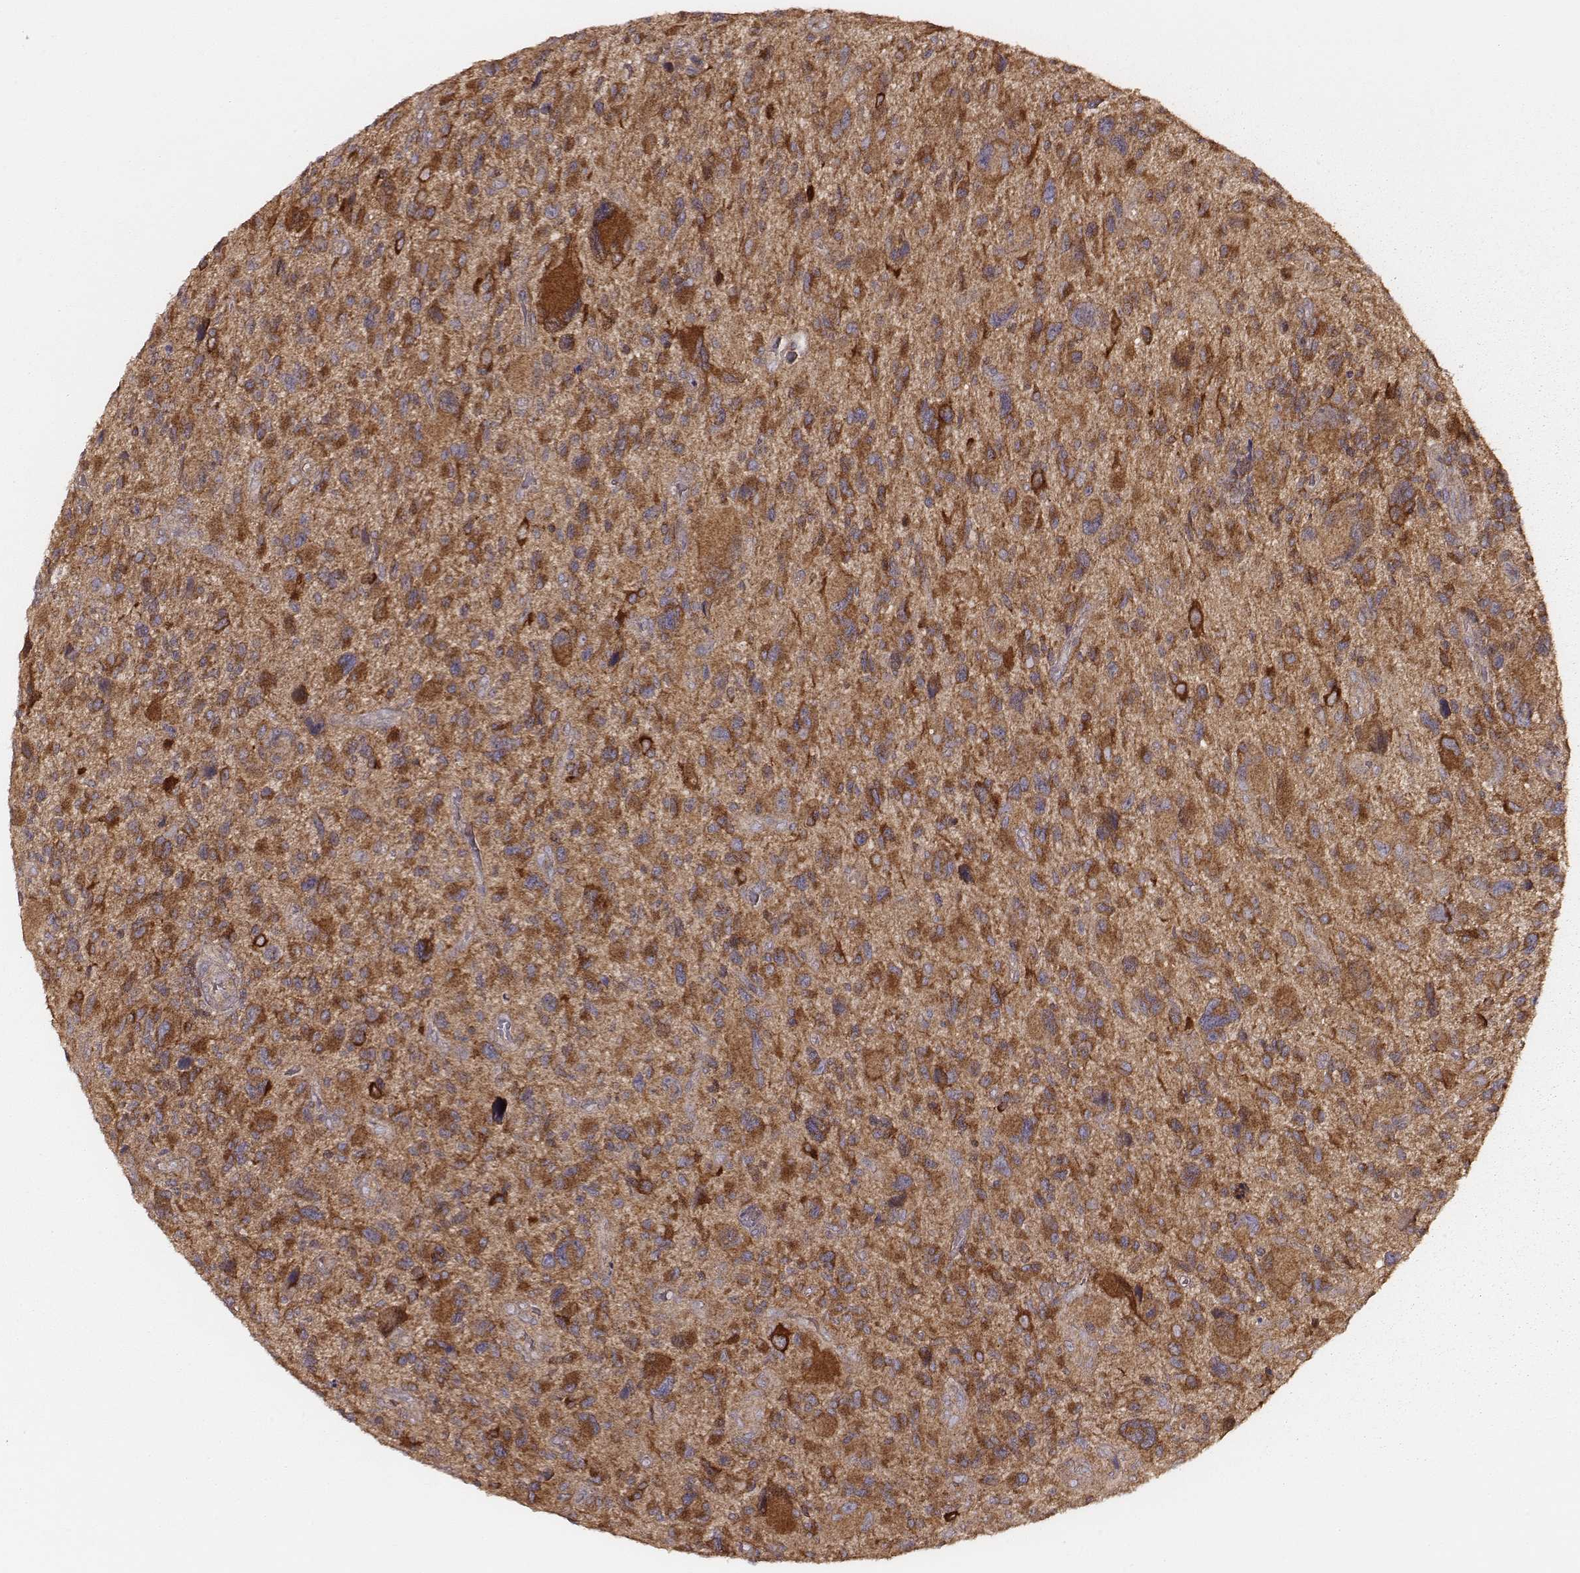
{"staining": {"intensity": "strong", "quantity": ">75%", "location": "cytoplasmic/membranous"}, "tissue": "glioma", "cell_type": "Tumor cells", "image_type": "cancer", "snomed": [{"axis": "morphology", "description": "Glioma, malignant, NOS"}, {"axis": "morphology", "description": "Glioma, malignant, High grade"}, {"axis": "topography", "description": "Brain"}], "caption": "Strong cytoplasmic/membranous protein positivity is identified in approximately >75% of tumor cells in glioma. (DAB = brown stain, brightfield microscopy at high magnification).", "gene": "CARS1", "patient": {"sex": "female", "age": 71}}